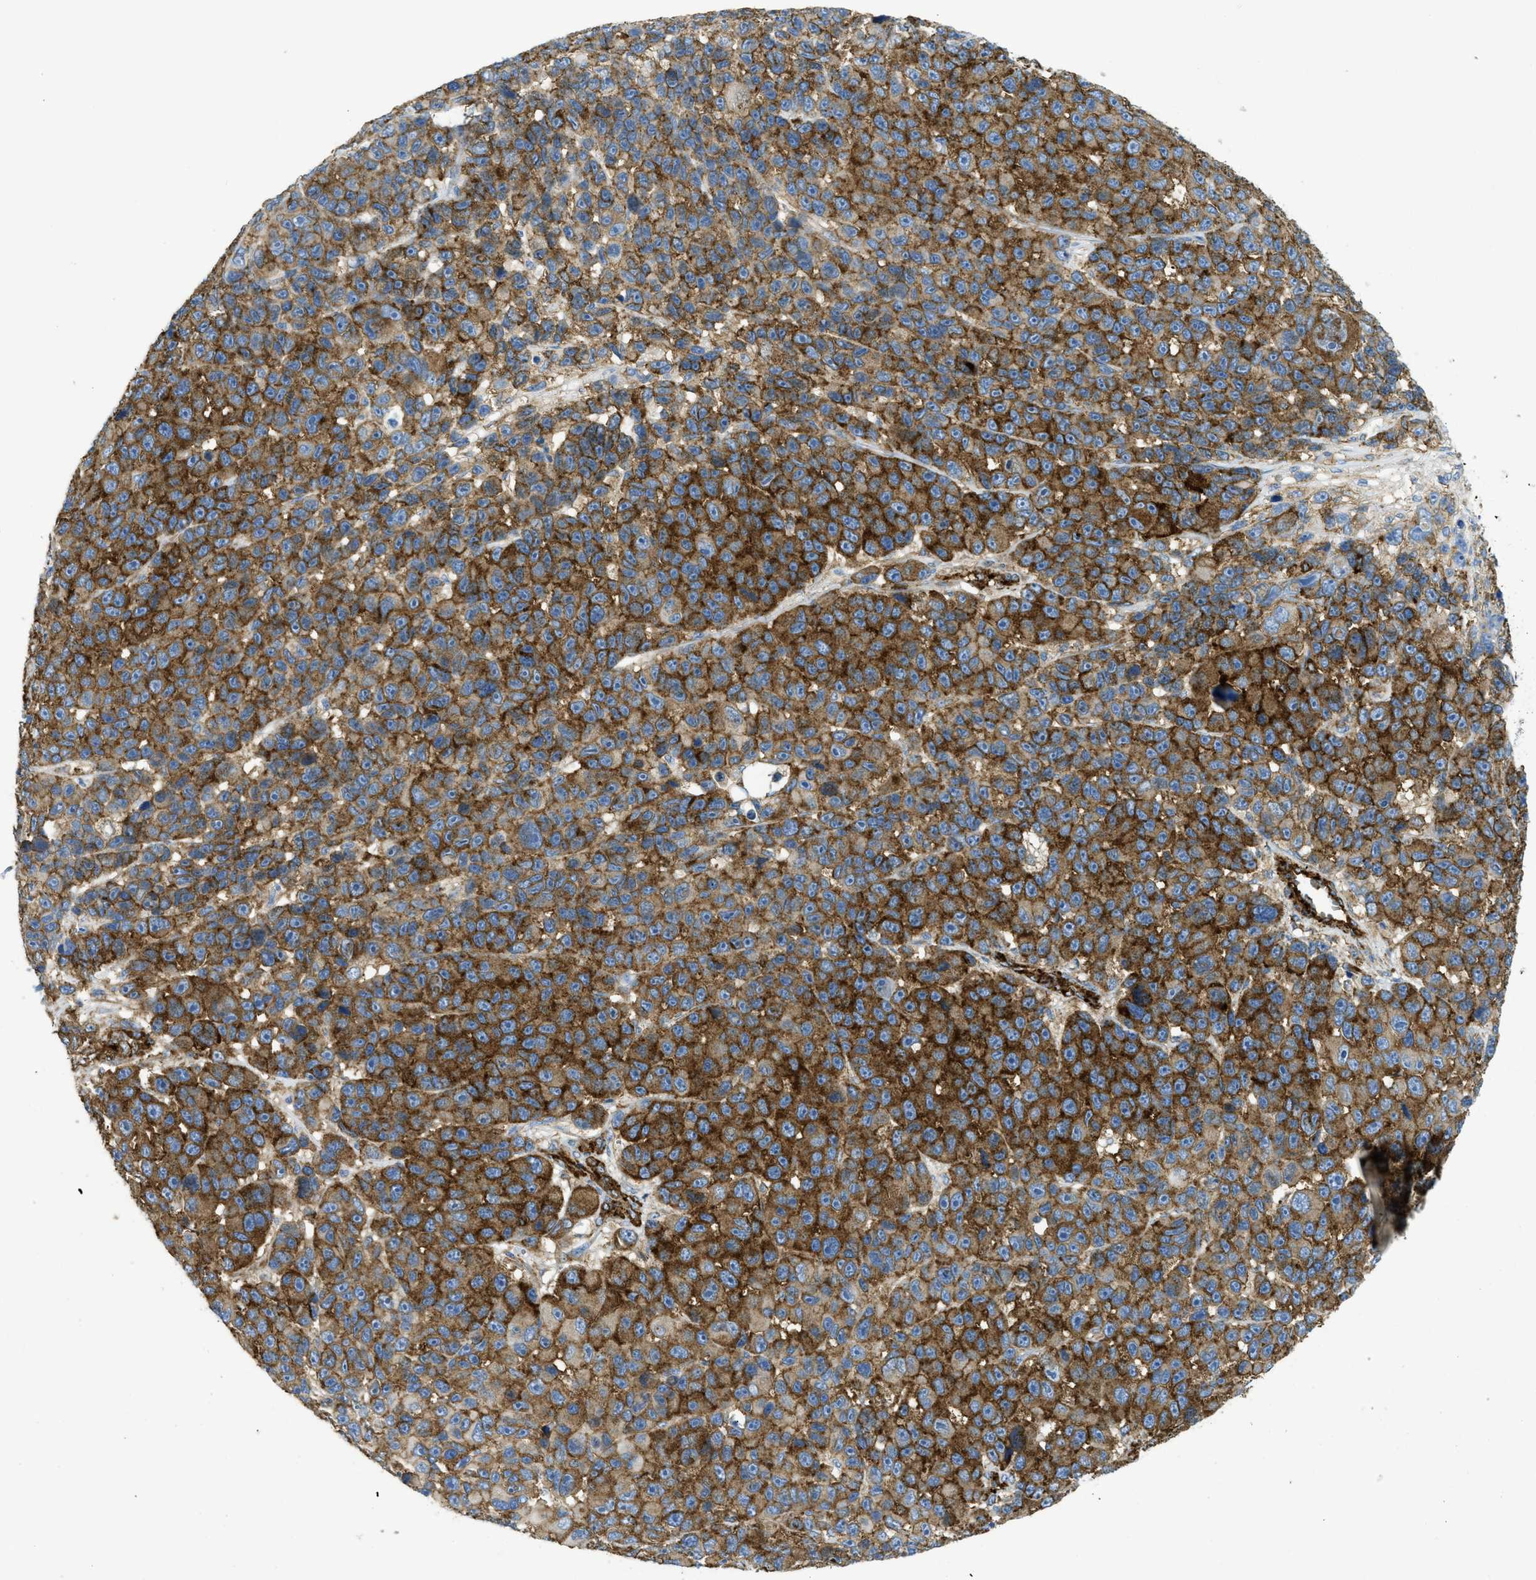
{"staining": {"intensity": "strong", "quantity": "25%-75%", "location": "cytoplasmic/membranous"}, "tissue": "melanoma", "cell_type": "Tumor cells", "image_type": "cancer", "snomed": [{"axis": "morphology", "description": "Malignant melanoma, NOS"}, {"axis": "topography", "description": "Skin"}], "caption": "Immunohistochemistry (IHC) (DAB) staining of melanoma exhibits strong cytoplasmic/membranous protein staining in approximately 25%-75% of tumor cells.", "gene": "HIP1", "patient": {"sex": "male", "age": 53}}